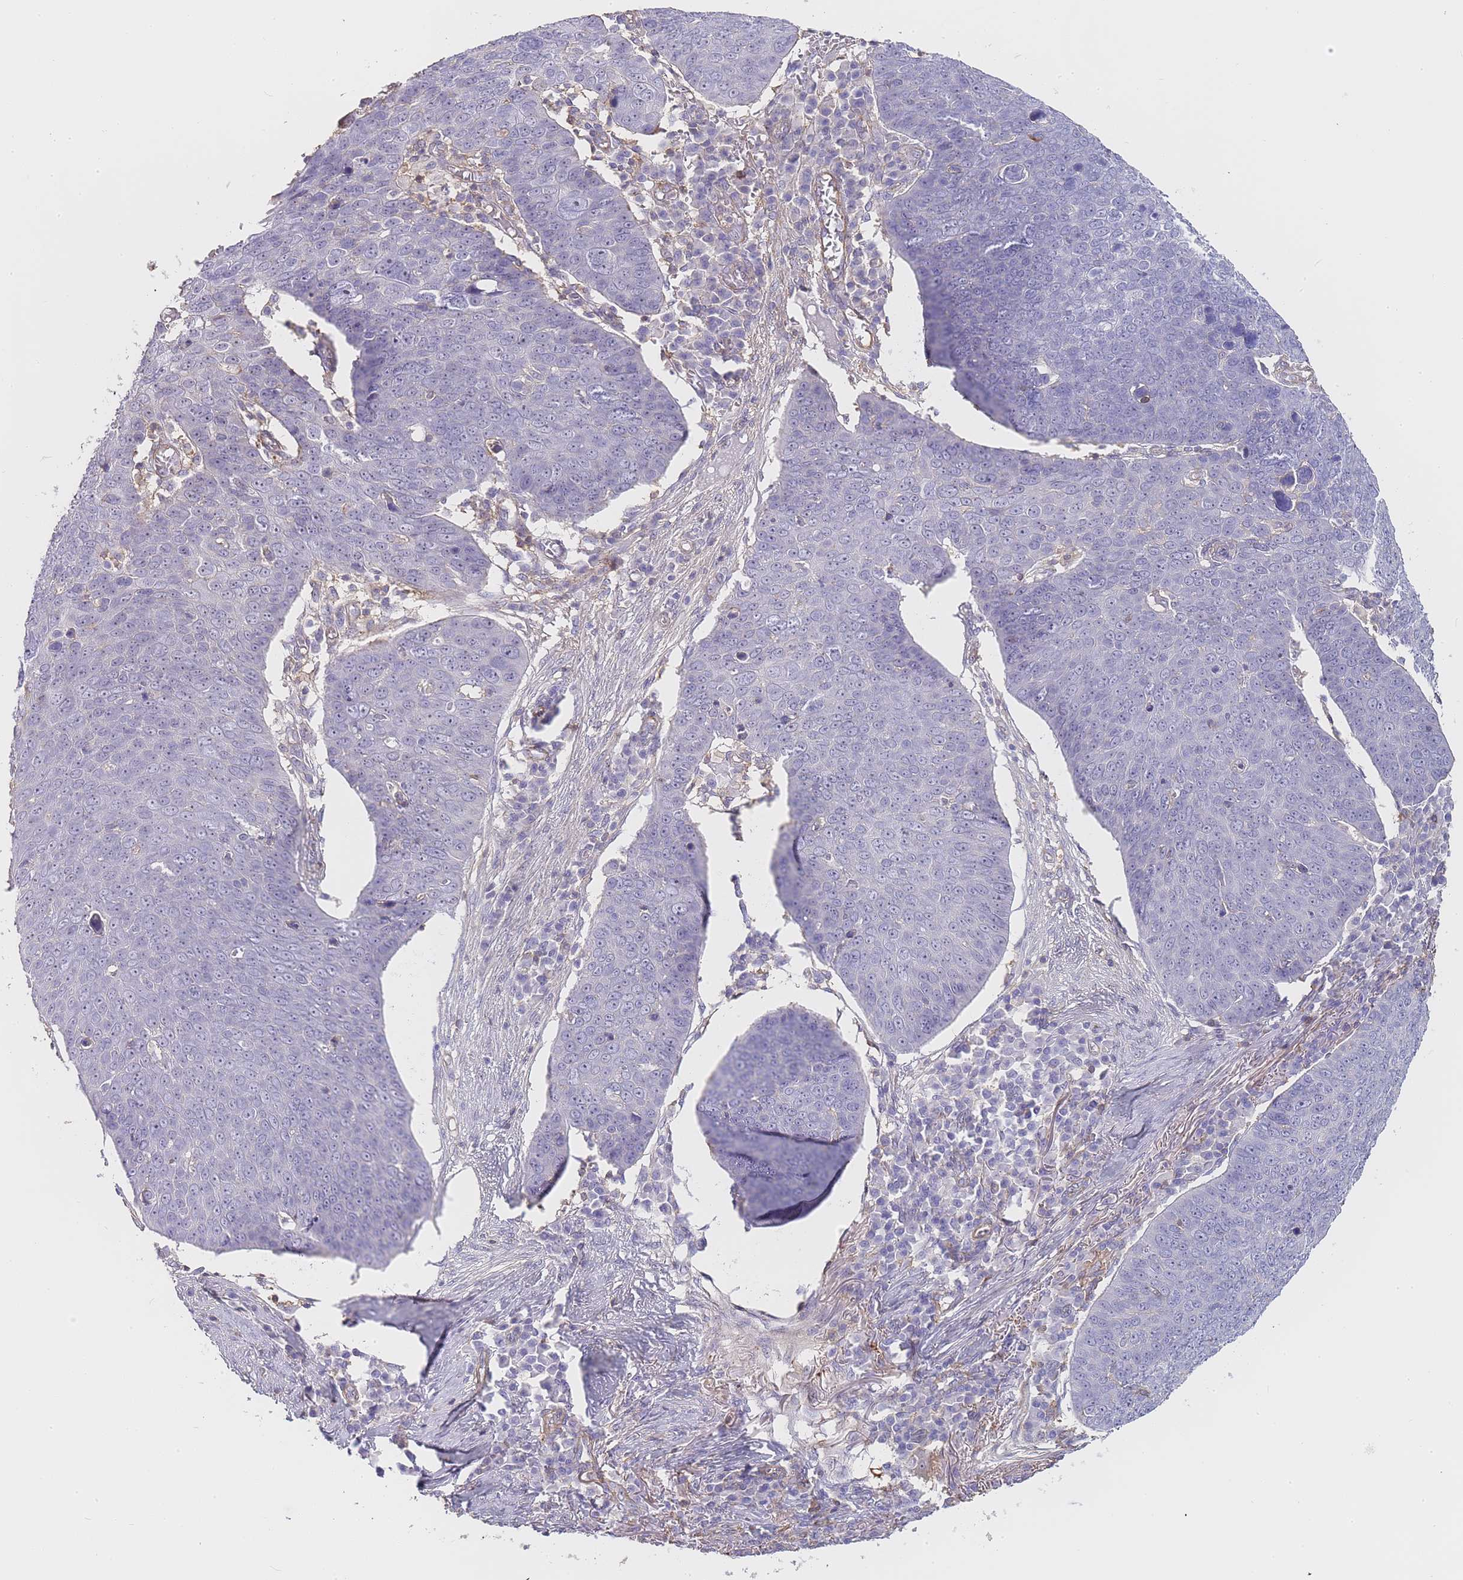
{"staining": {"intensity": "negative", "quantity": "none", "location": "none"}, "tissue": "skin cancer", "cell_type": "Tumor cells", "image_type": "cancer", "snomed": [{"axis": "morphology", "description": "Squamous cell carcinoma, NOS"}, {"axis": "topography", "description": "Skin"}], "caption": "This is a photomicrograph of immunohistochemistry staining of skin cancer (squamous cell carcinoma), which shows no expression in tumor cells.", "gene": "NOP14", "patient": {"sex": "male", "age": 71}}